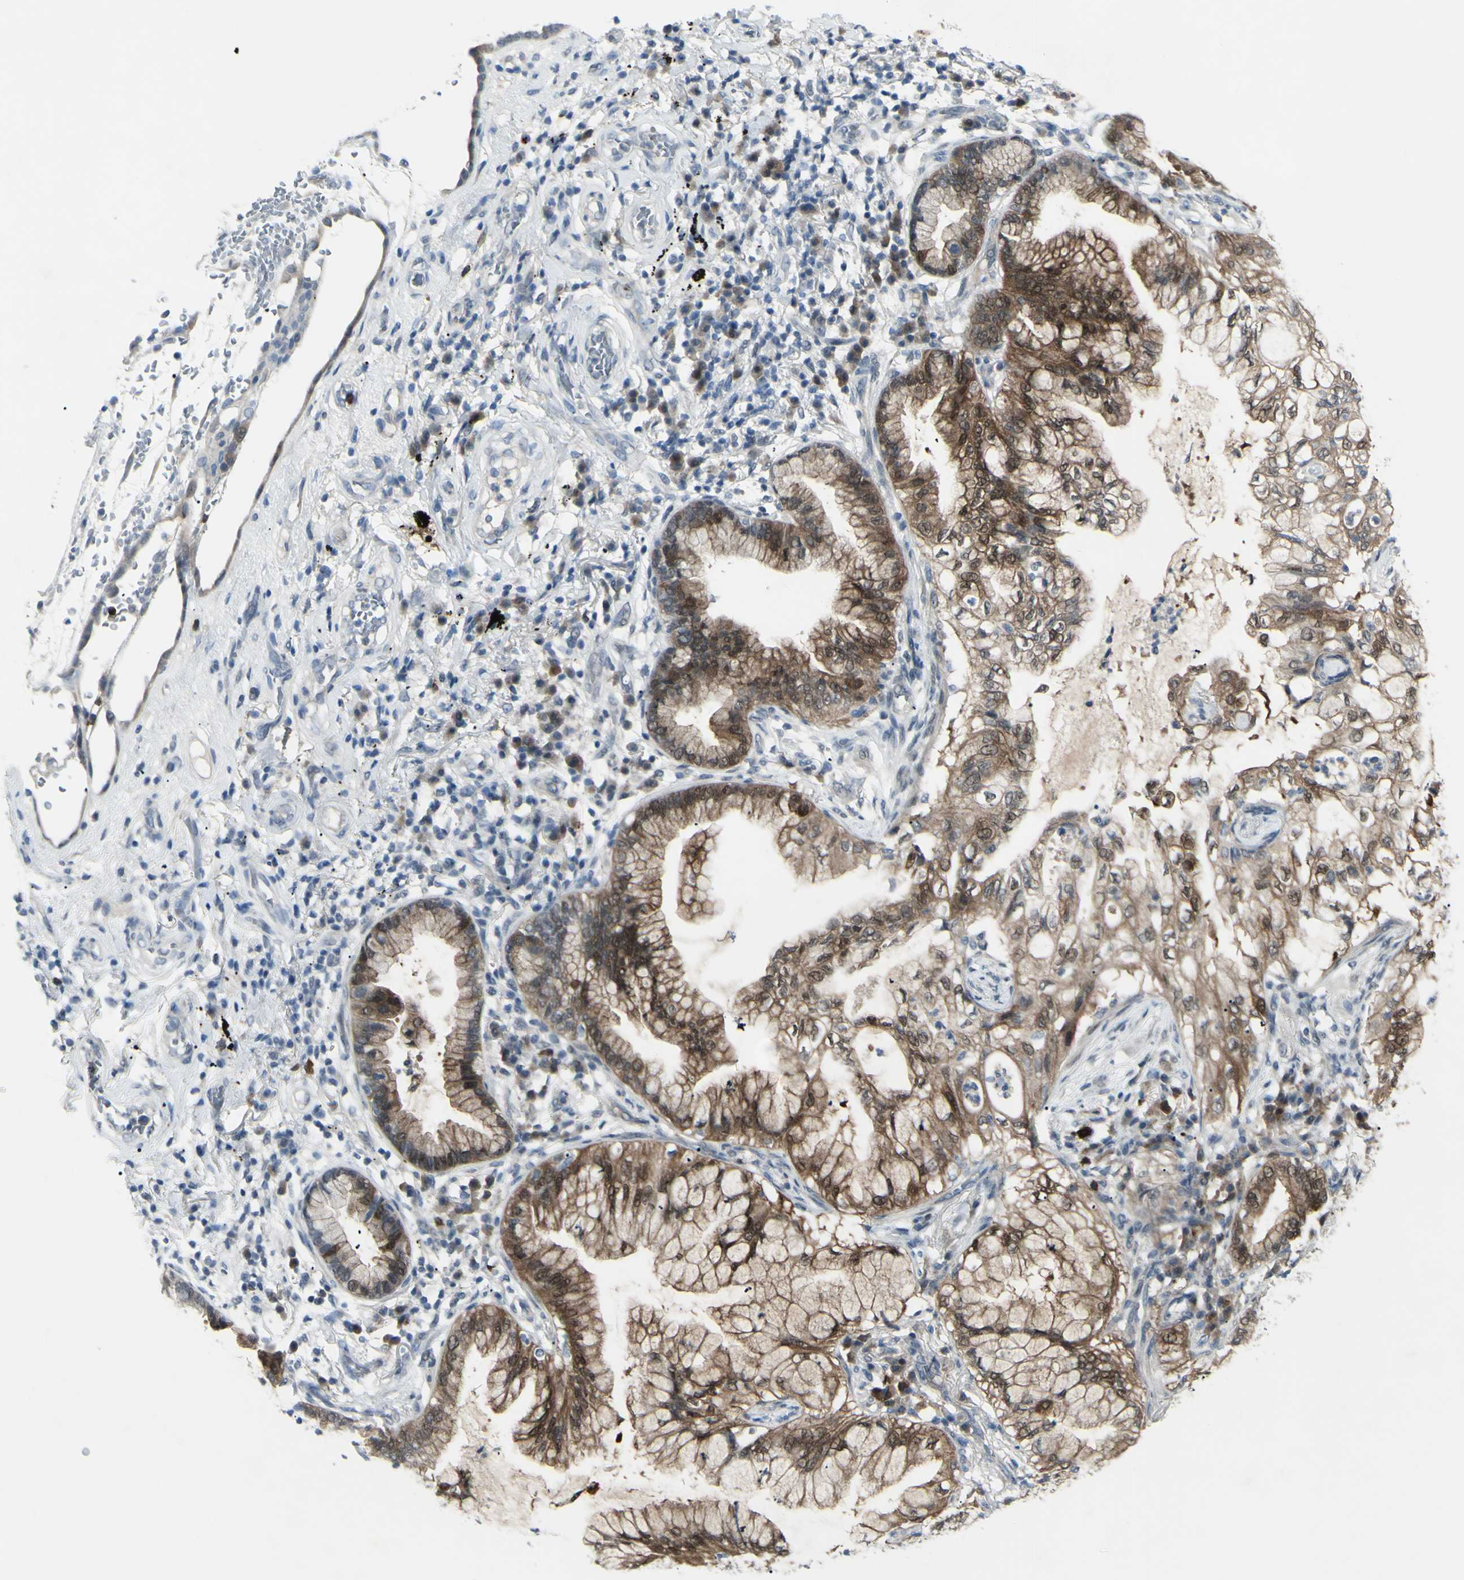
{"staining": {"intensity": "moderate", "quantity": "25%-75%", "location": "cytoplasmic/membranous,nuclear"}, "tissue": "lung cancer", "cell_type": "Tumor cells", "image_type": "cancer", "snomed": [{"axis": "morphology", "description": "Adenocarcinoma, NOS"}, {"axis": "topography", "description": "Lung"}], "caption": "This micrograph demonstrates IHC staining of human adenocarcinoma (lung), with medium moderate cytoplasmic/membranous and nuclear expression in about 25%-75% of tumor cells.", "gene": "ETNK1", "patient": {"sex": "female", "age": 70}}